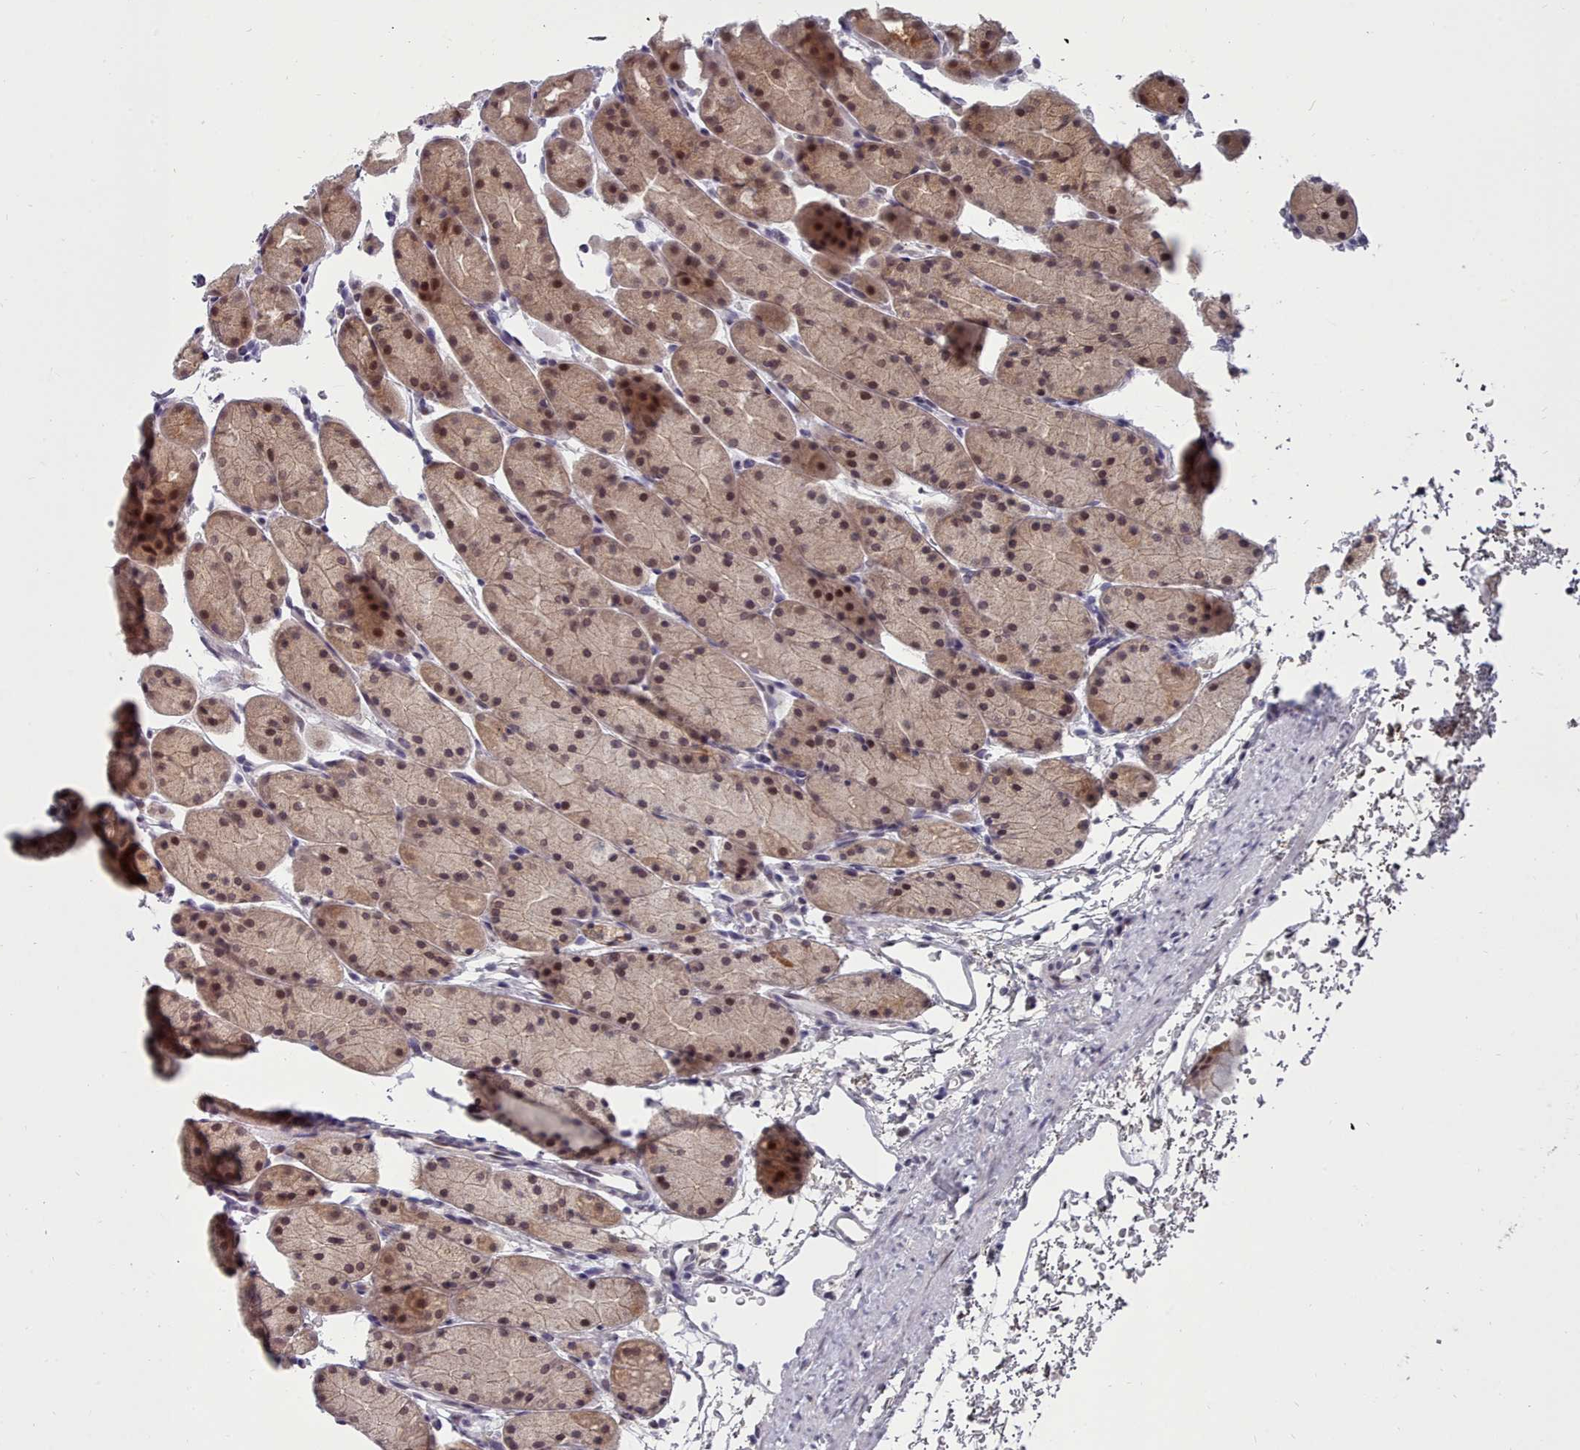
{"staining": {"intensity": "moderate", "quantity": "25%-75%", "location": "nuclear"}, "tissue": "stomach", "cell_type": "Glandular cells", "image_type": "normal", "snomed": [{"axis": "morphology", "description": "Normal tissue, NOS"}, {"axis": "topography", "description": "Stomach, upper"}, {"axis": "topography", "description": "Stomach"}], "caption": "A brown stain labels moderate nuclear expression of a protein in glandular cells of benign human stomach.", "gene": "GINS1", "patient": {"sex": "male", "age": 47}}